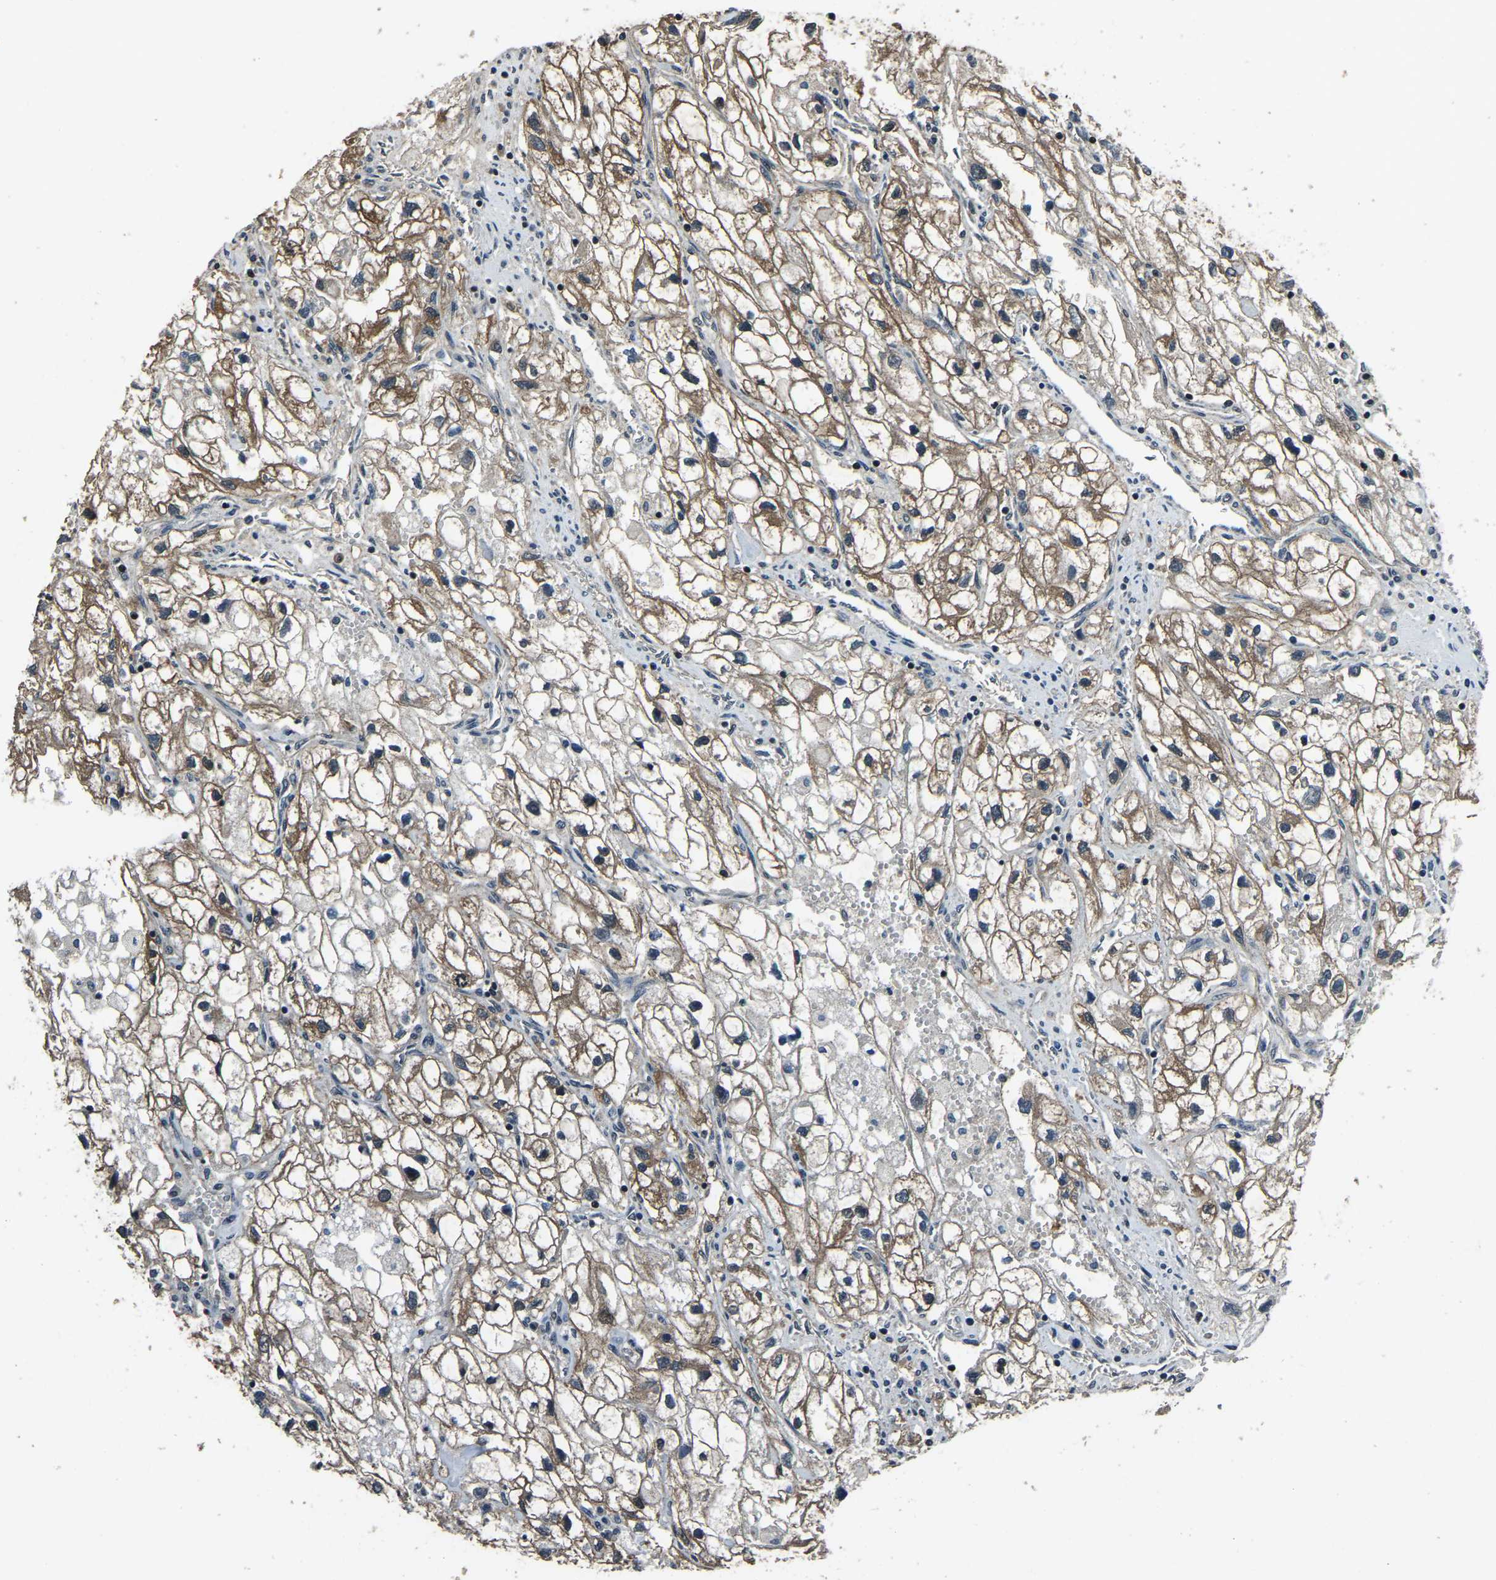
{"staining": {"intensity": "moderate", "quantity": ">75%", "location": "cytoplasmic/membranous"}, "tissue": "renal cancer", "cell_type": "Tumor cells", "image_type": "cancer", "snomed": [{"axis": "morphology", "description": "Adenocarcinoma, NOS"}, {"axis": "topography", "description": "Kidney"}], "caption": "Protein analysis of adenocarcinoma (renal) tissue shows moderate cytoplasmic/membranous staining in about >75% of tumor cells.", "gene": "ANKIB1", "patient": {"sex": "female", "age": 70}}